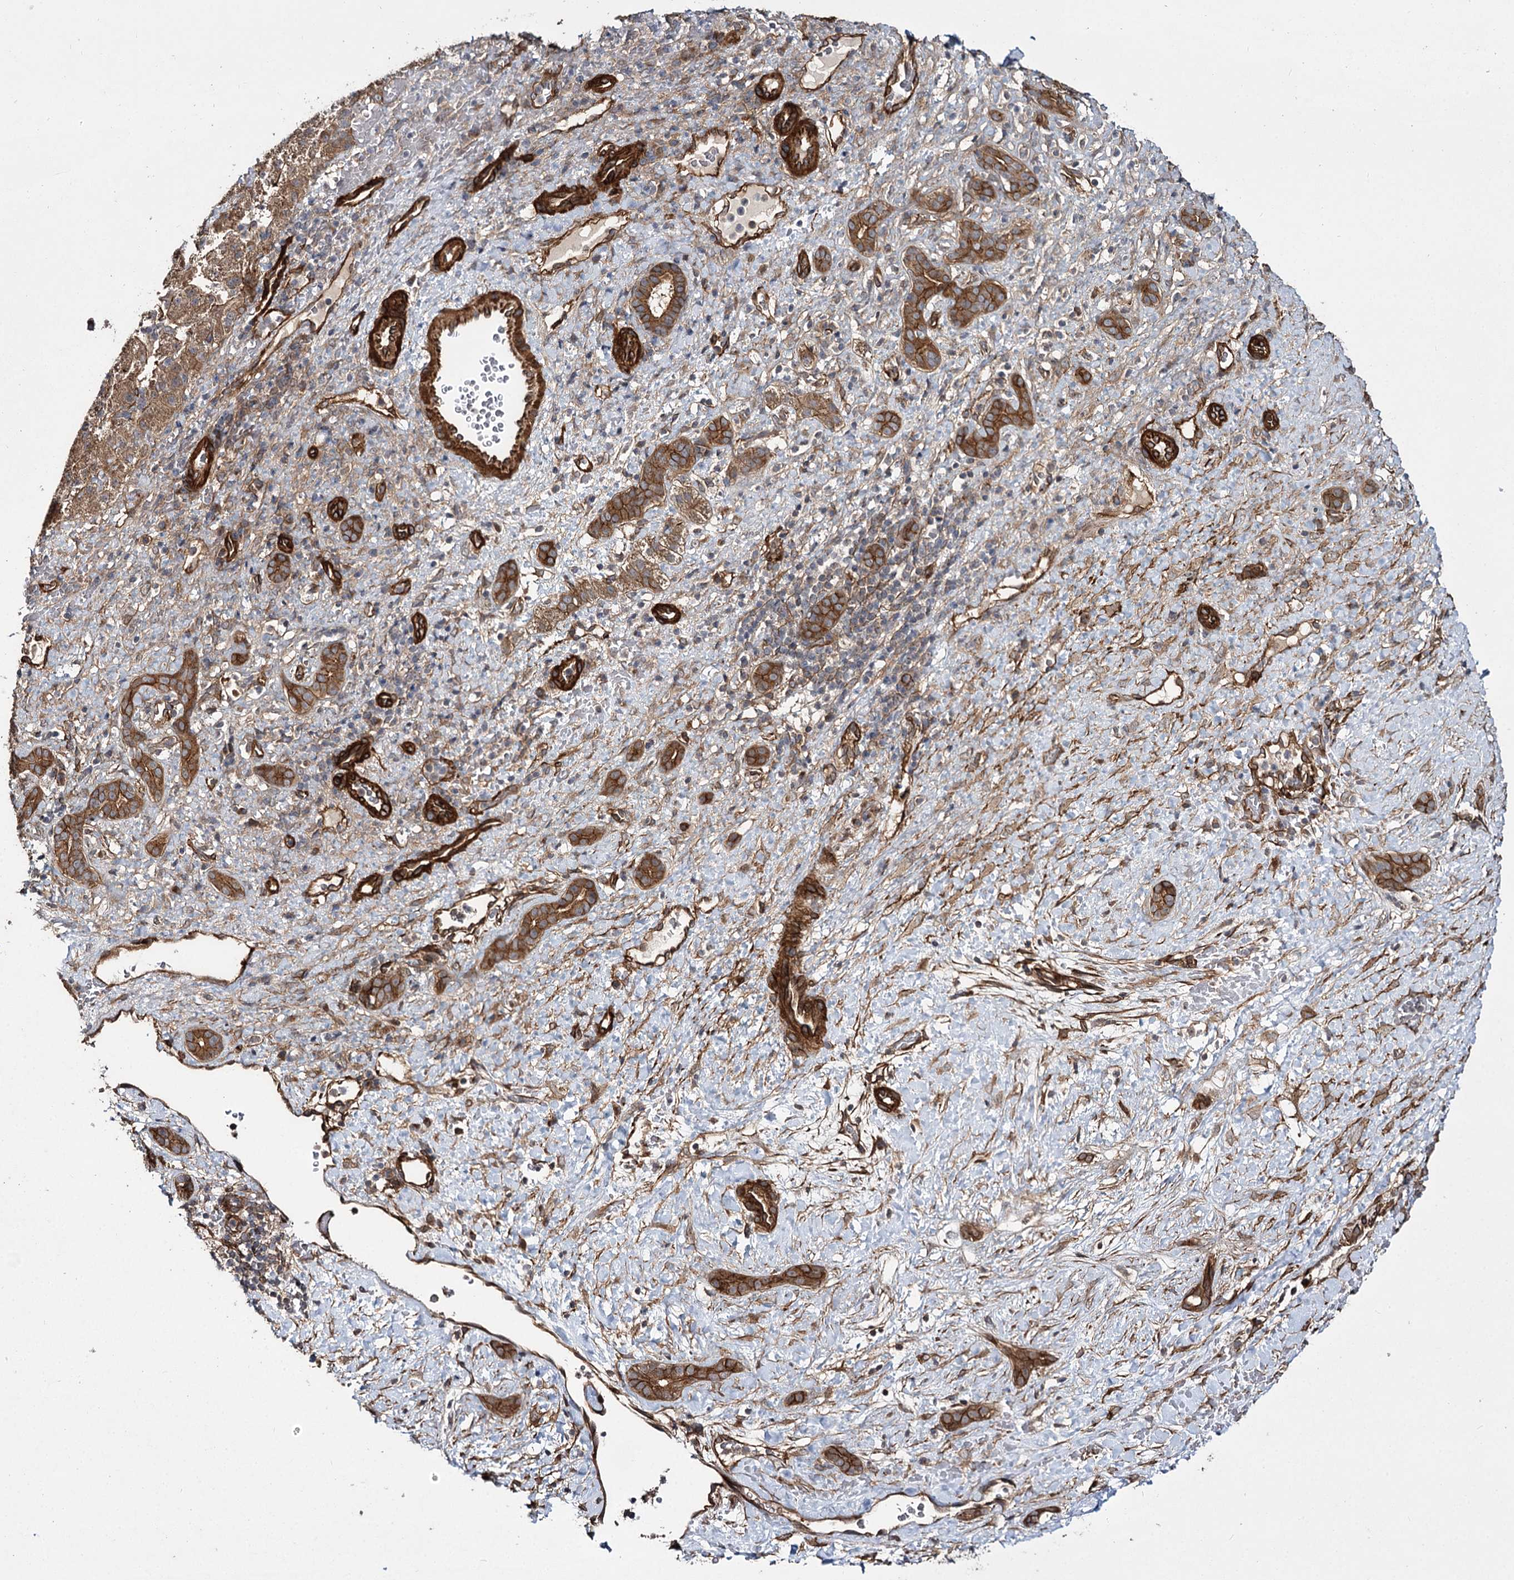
{"staining": {"intensity": "strong", "quantity": "25%-75%", "location": "cytoplasmic/membranous"}, "tissue": "liver cancer", "cell_type": "Tumor cells", "image_type": "cancer", "snomed": [{"axis": "morphology", "description": "Normal tissue, NOS"}, {"axis": "morphology", "description": "Carcinoma, Hepatocellular, NOS"}, {"axis": "topography", "description": "Liver"}], "caption": "Immunohistochemical staining of human liver hepatocellular carcinoma displays high levels of strong cytoplasmic/membranous protein staining in about 25%-75% of tumor cells.", "gene": "MYO1C", "patient": {"sex": "male", "age": 57}}